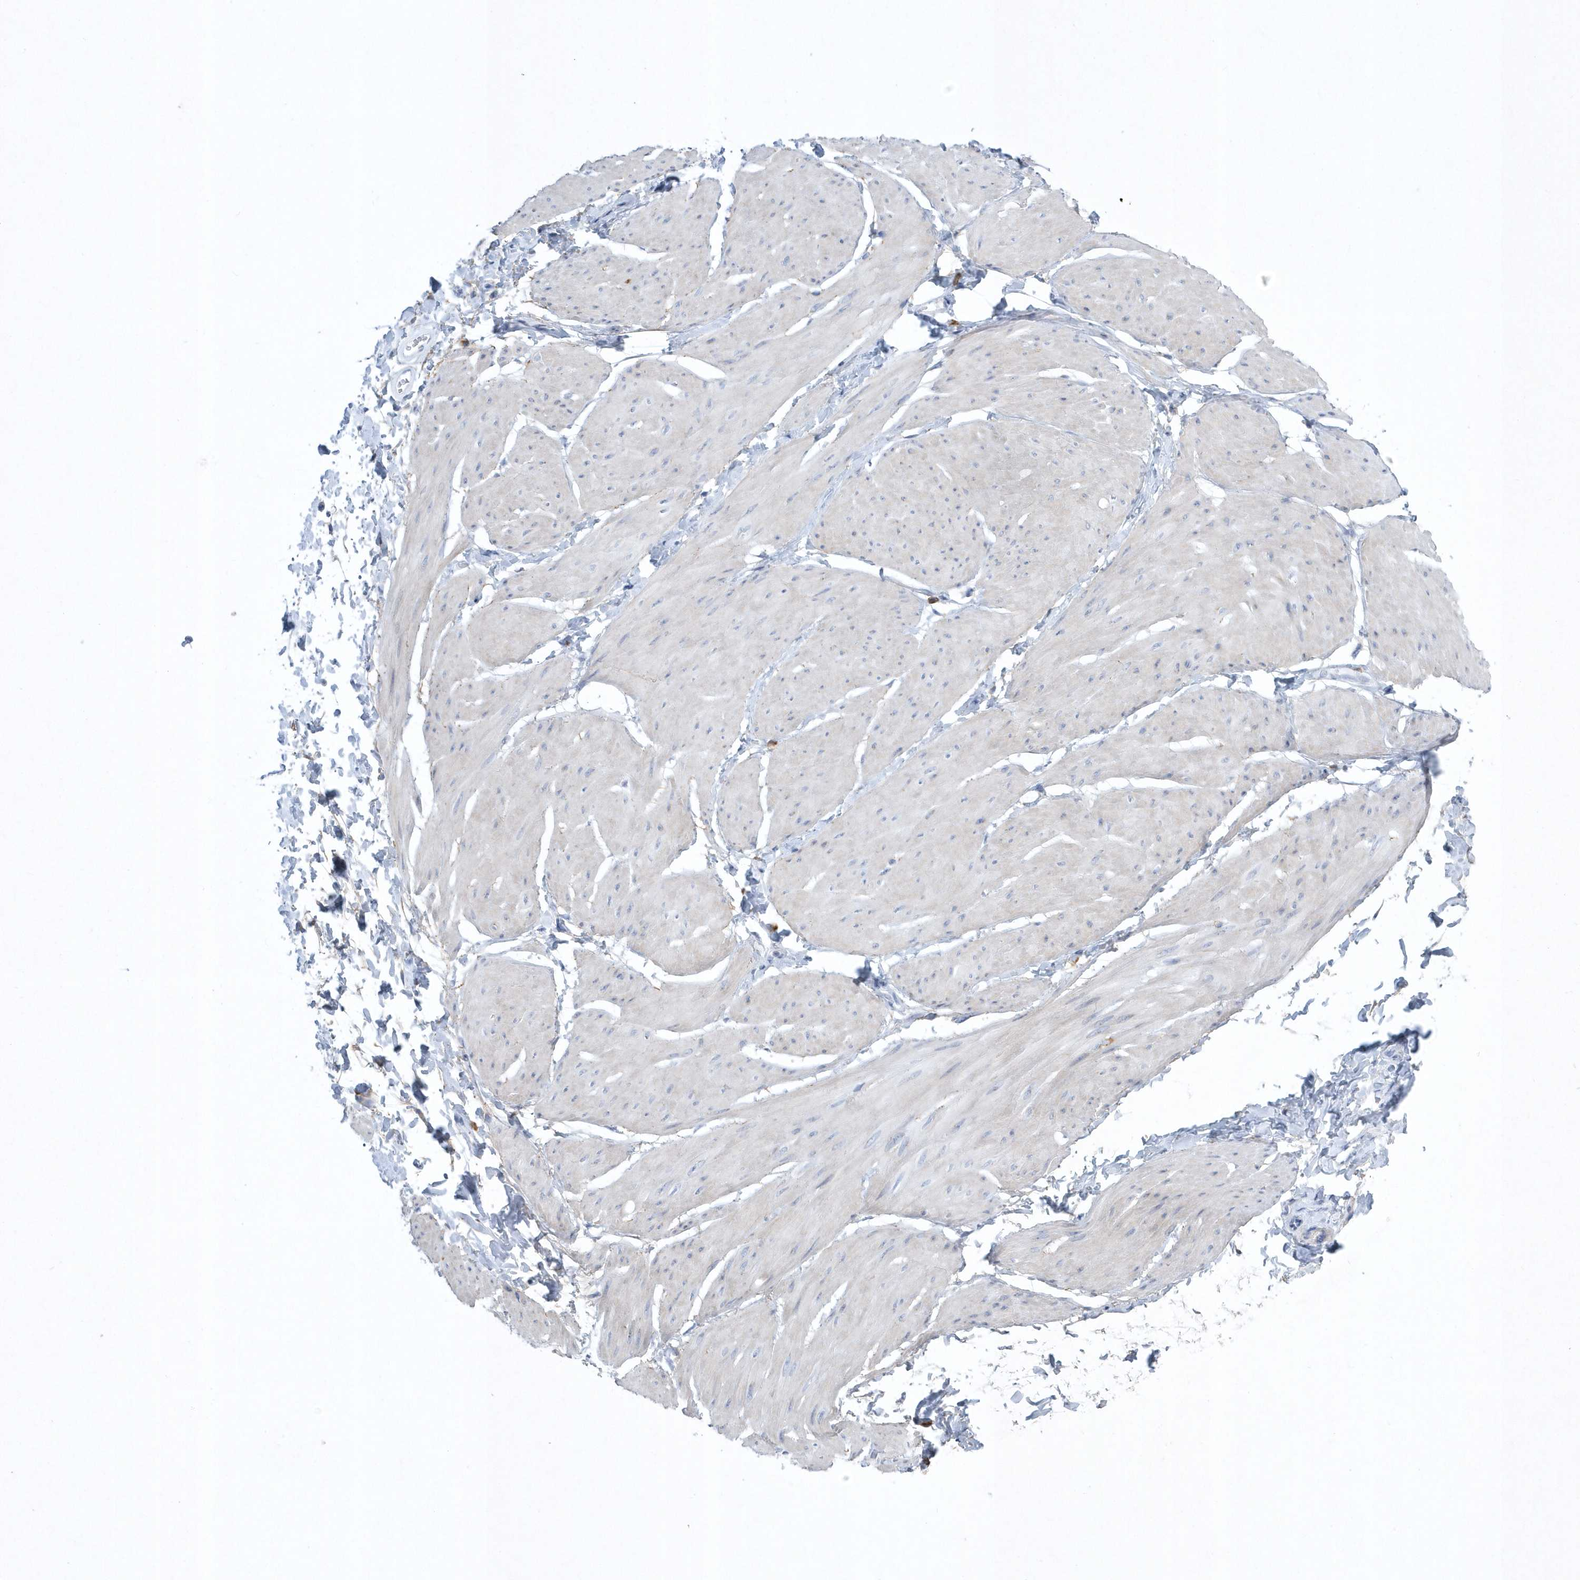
{"staining": {"intensity": "negative", "quantity": "none", "location": "none"}, "tissue": "smooth muscle", "cell_type": "Smooth muscle cells", "image_type": "normal", "snomed": [{"axis": "morphology", "description": "Urothelial carcinoma, High grade"}, {"axis": "topography", "description": "Urinary bladder"}], "caption": "Immunohistochemistry of benign smooth muscle displays no staining in smooth muscle cells. (Brightfield microscopy of DAB (3,3'-diaminobenzidine) immunohistochemistry (IHC) at high magnification).", "gene": "SPATA18", "patient": {"sex": "male", "age": 46}}